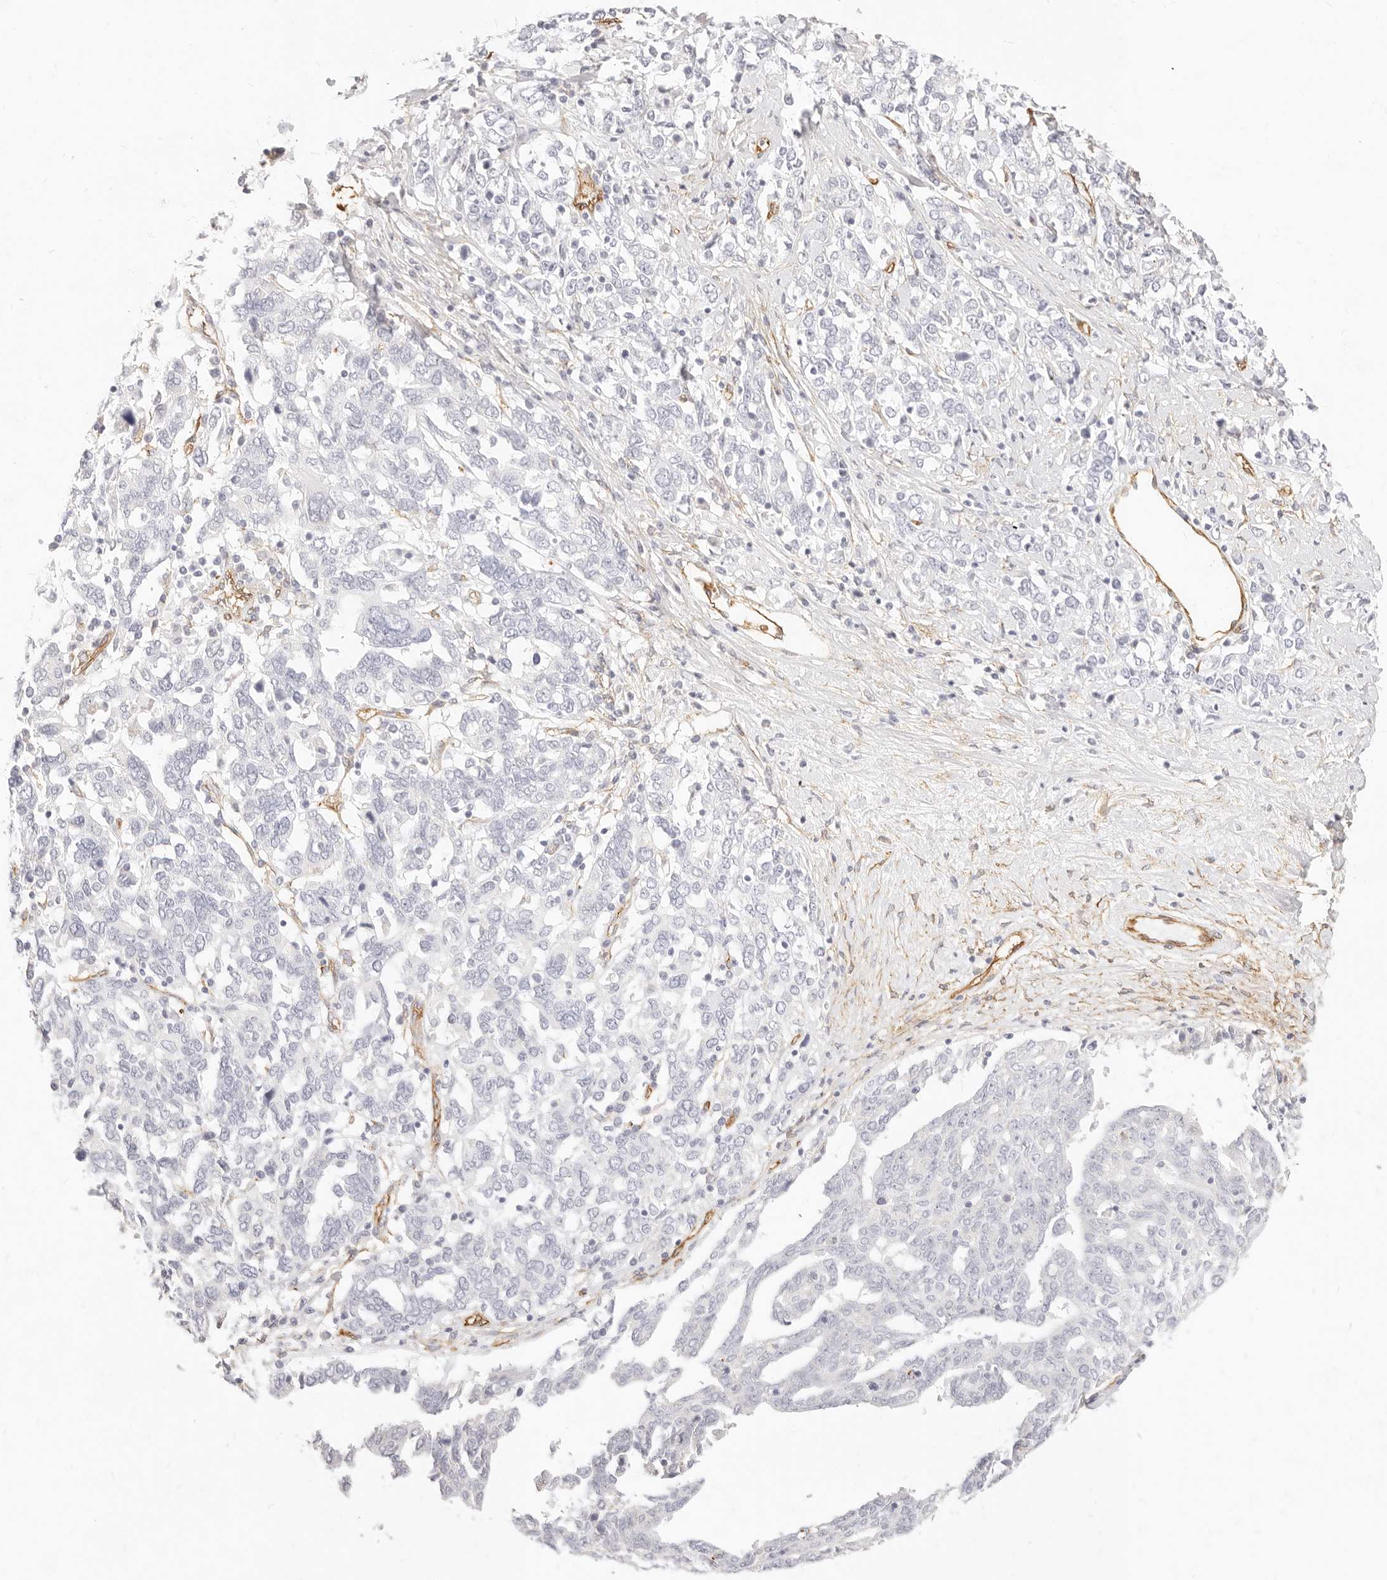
{"staining": {"intensity": "negative", "quantity": "none", "location": "none"}, "tissue": "ovarian cancer", "cell_type": "Tumor cells", "image_type": "cancer", "snomed": [{"axis": "morphology", "description": "Carcinoma, endometroid"}, {"axis": "topography", "description": "Ovary"}], "caption": "Immunohistochemical staining of human ovarian cancer displays no significant positivity in tumor cells.", "gene": "NUS1", "patient": {"sex": "female", "age": 62}}